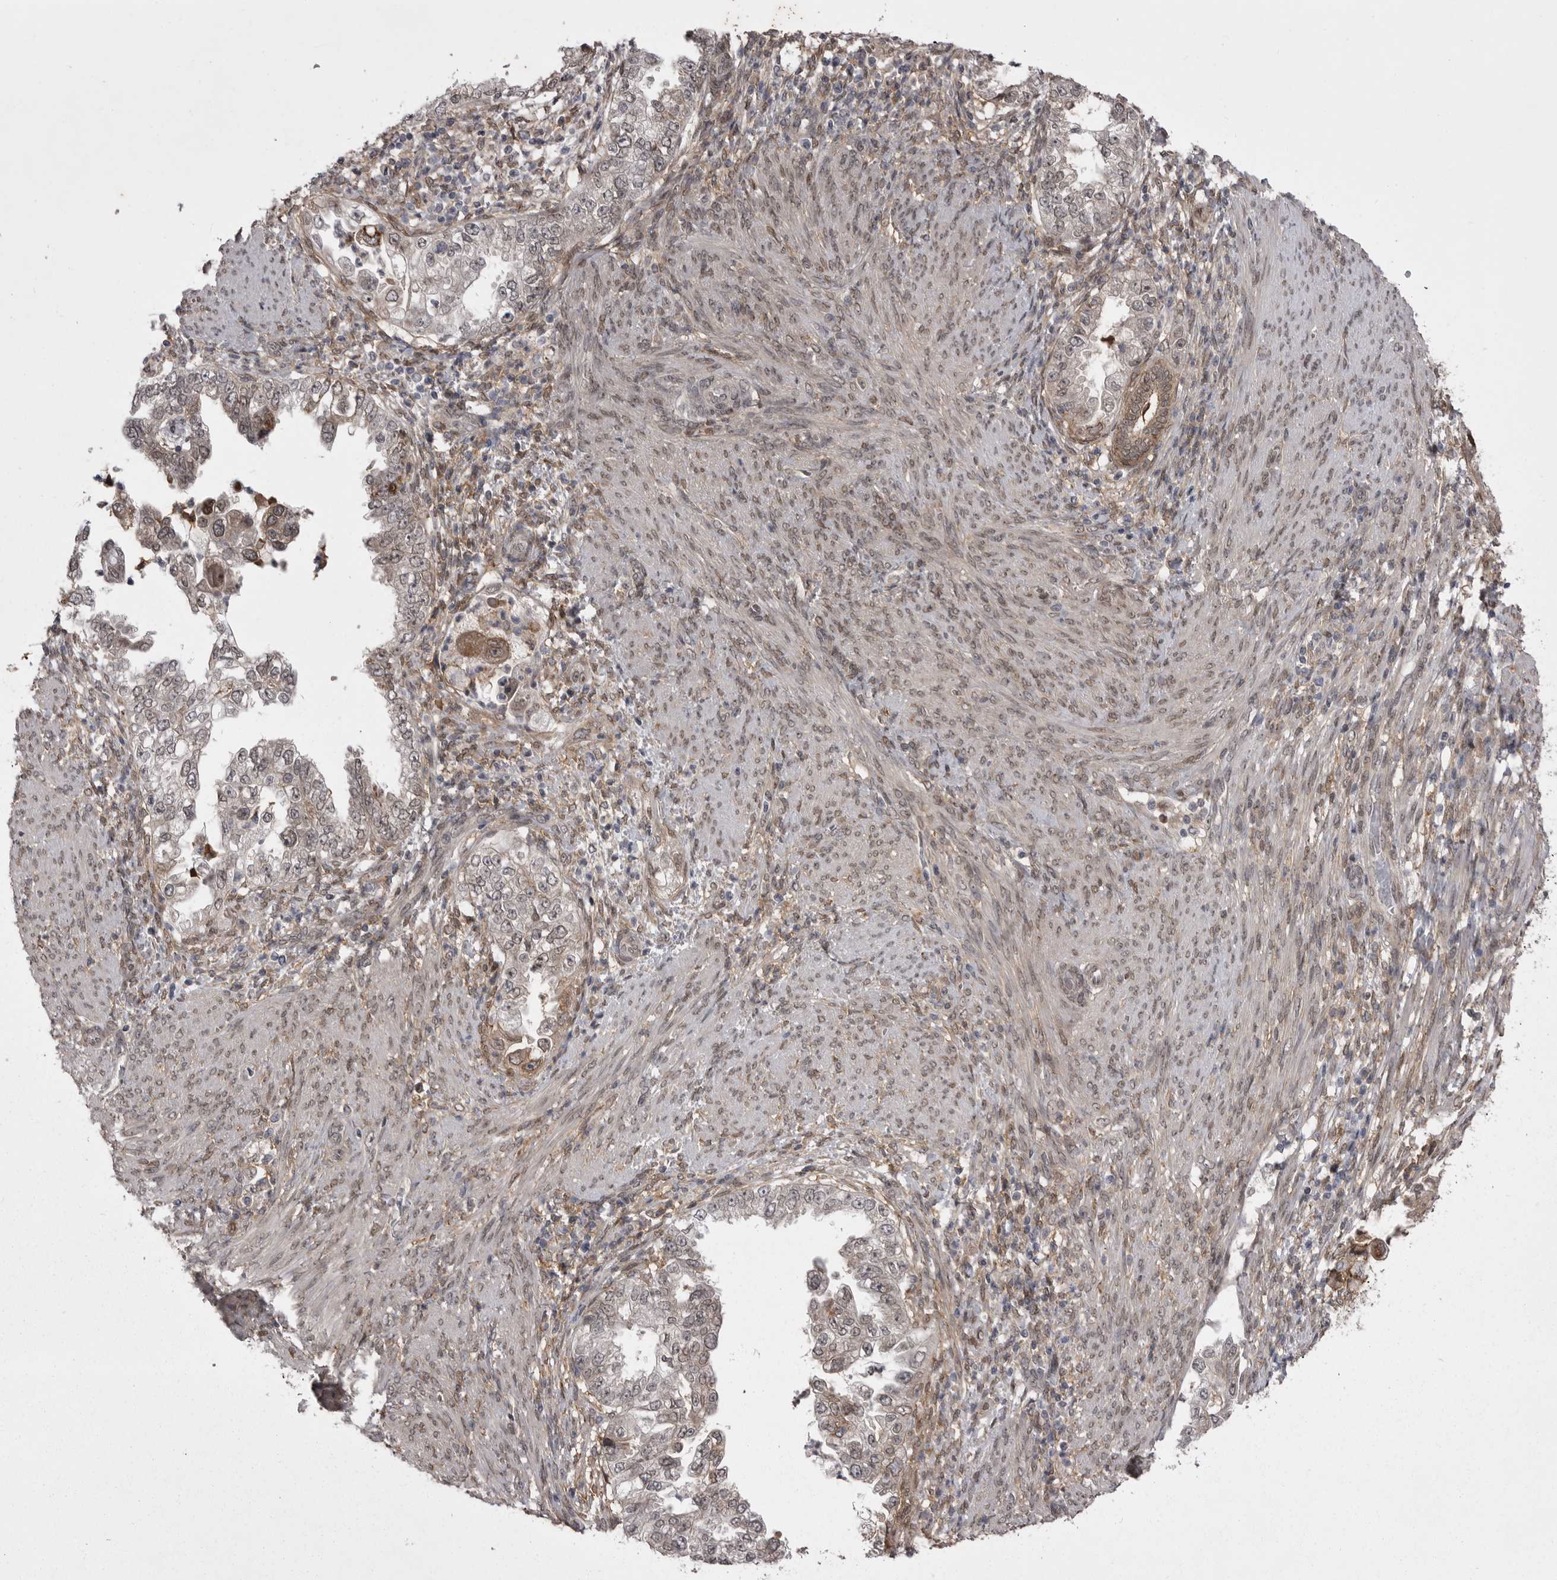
{"staining": {"intensity": "weak", "quantity": "25%-75%", "location": "cytoplasmic/membranous"}, "tissue": "endometrial cancer", "cell_type": "Tumor cells", "image_type": "cancer", "snomed": [{"axis": "morphology", "description": "Adenocarcinoma, NOS"}, {"axis": "topography", "description": "Endometrium"}], "caption": "This is an image of immunohistochemistry staining of endometrial cancer, which shows weak staining in the cytoplasmic/membranous of tumor cells.", "gene": "ABL1", "patient": {"sex": "female", "age": 85}}